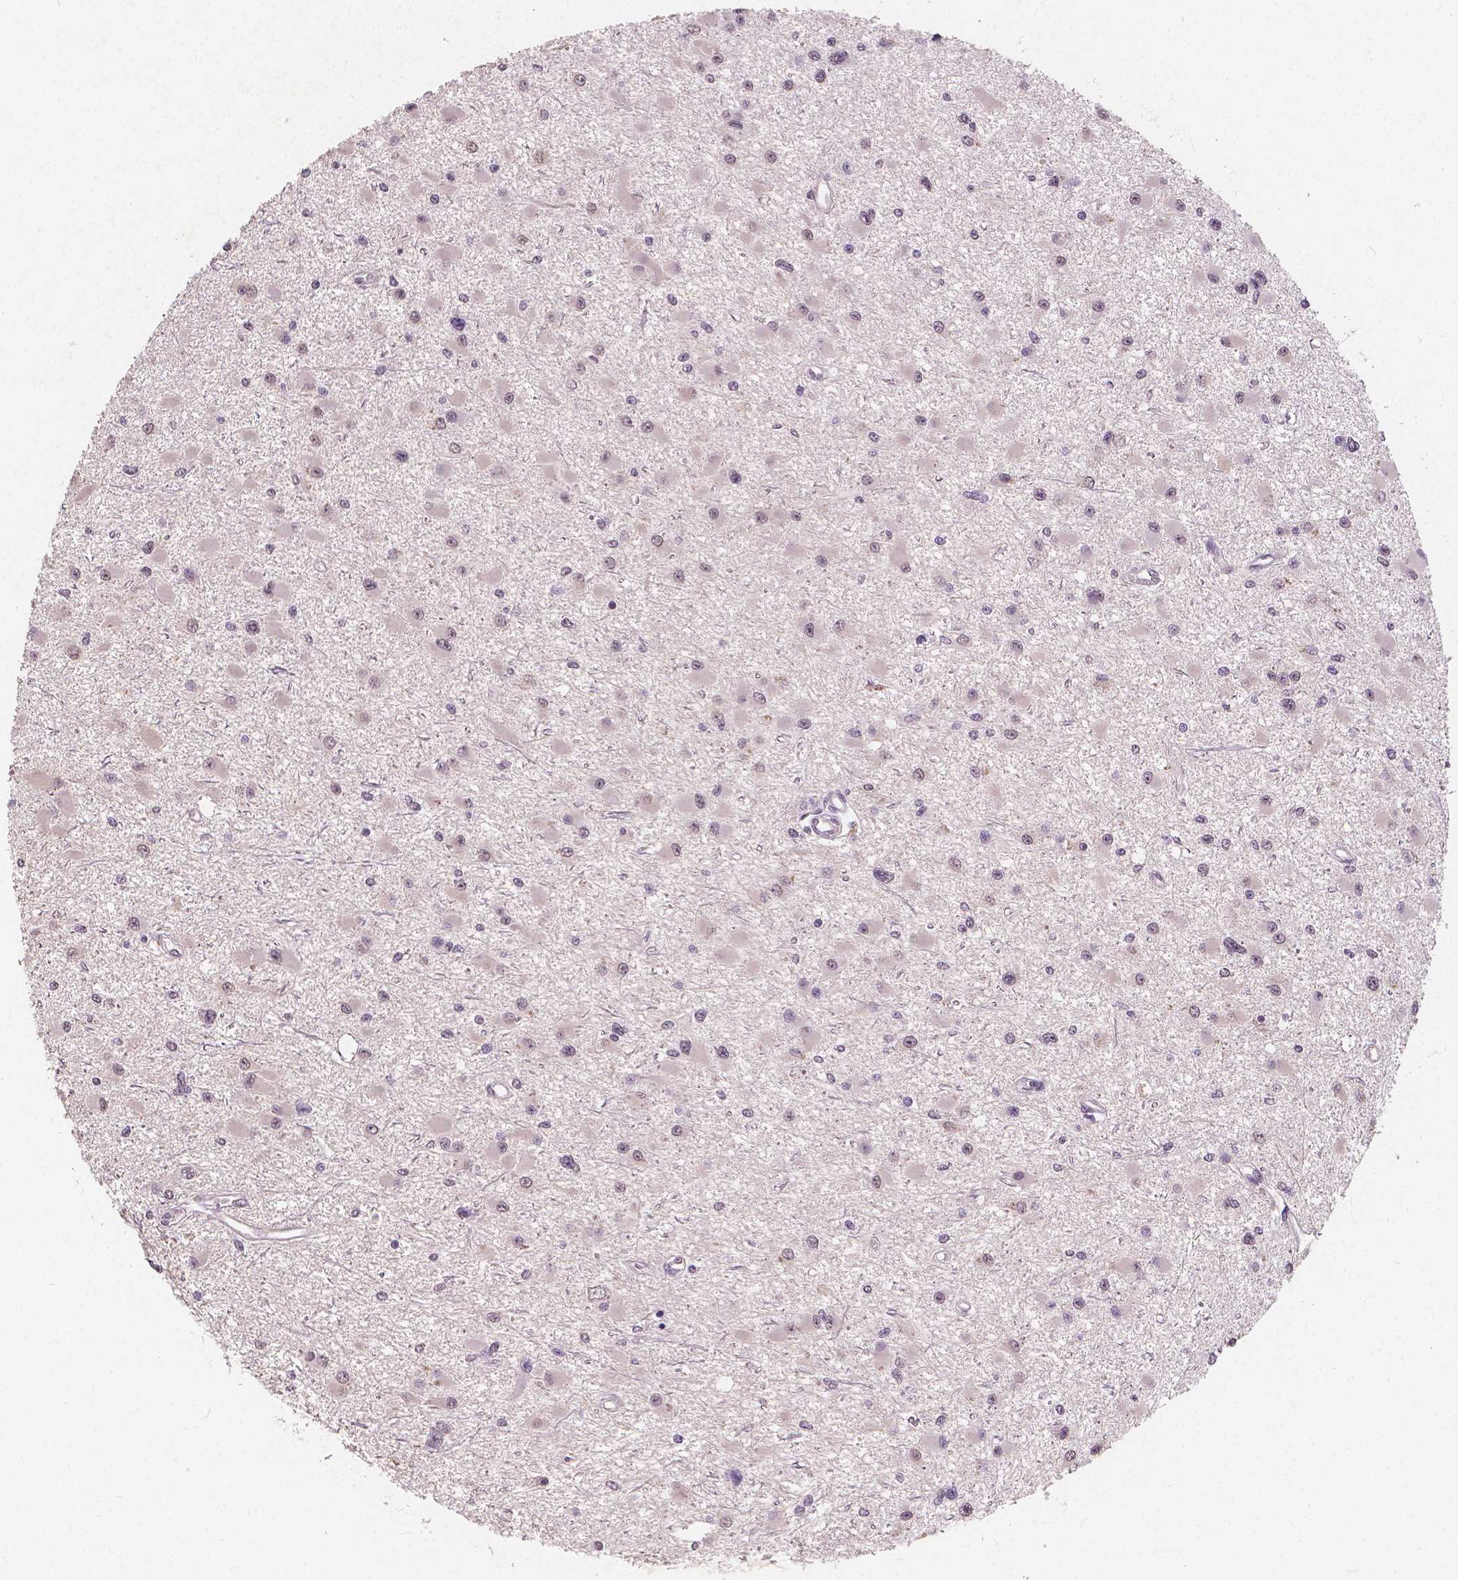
{"staining": {"intensity": "negative", "quantity": "none", "location": "none"}, "tissue": "glioma", "cell_type": "Tumor cells", "image_type": "cancer", "snomed": [{"axis": "morphology", "description": "Glioma, malignant, High grade"}, {"axis": "topography", "description": "Brain"}], "caption": "Photomicrograph shows no significant protein expression in tumor cells of malignant glioma (high-grade).", "gene": "NOLC1", "patient": {"sex": "male", "age": 54}}